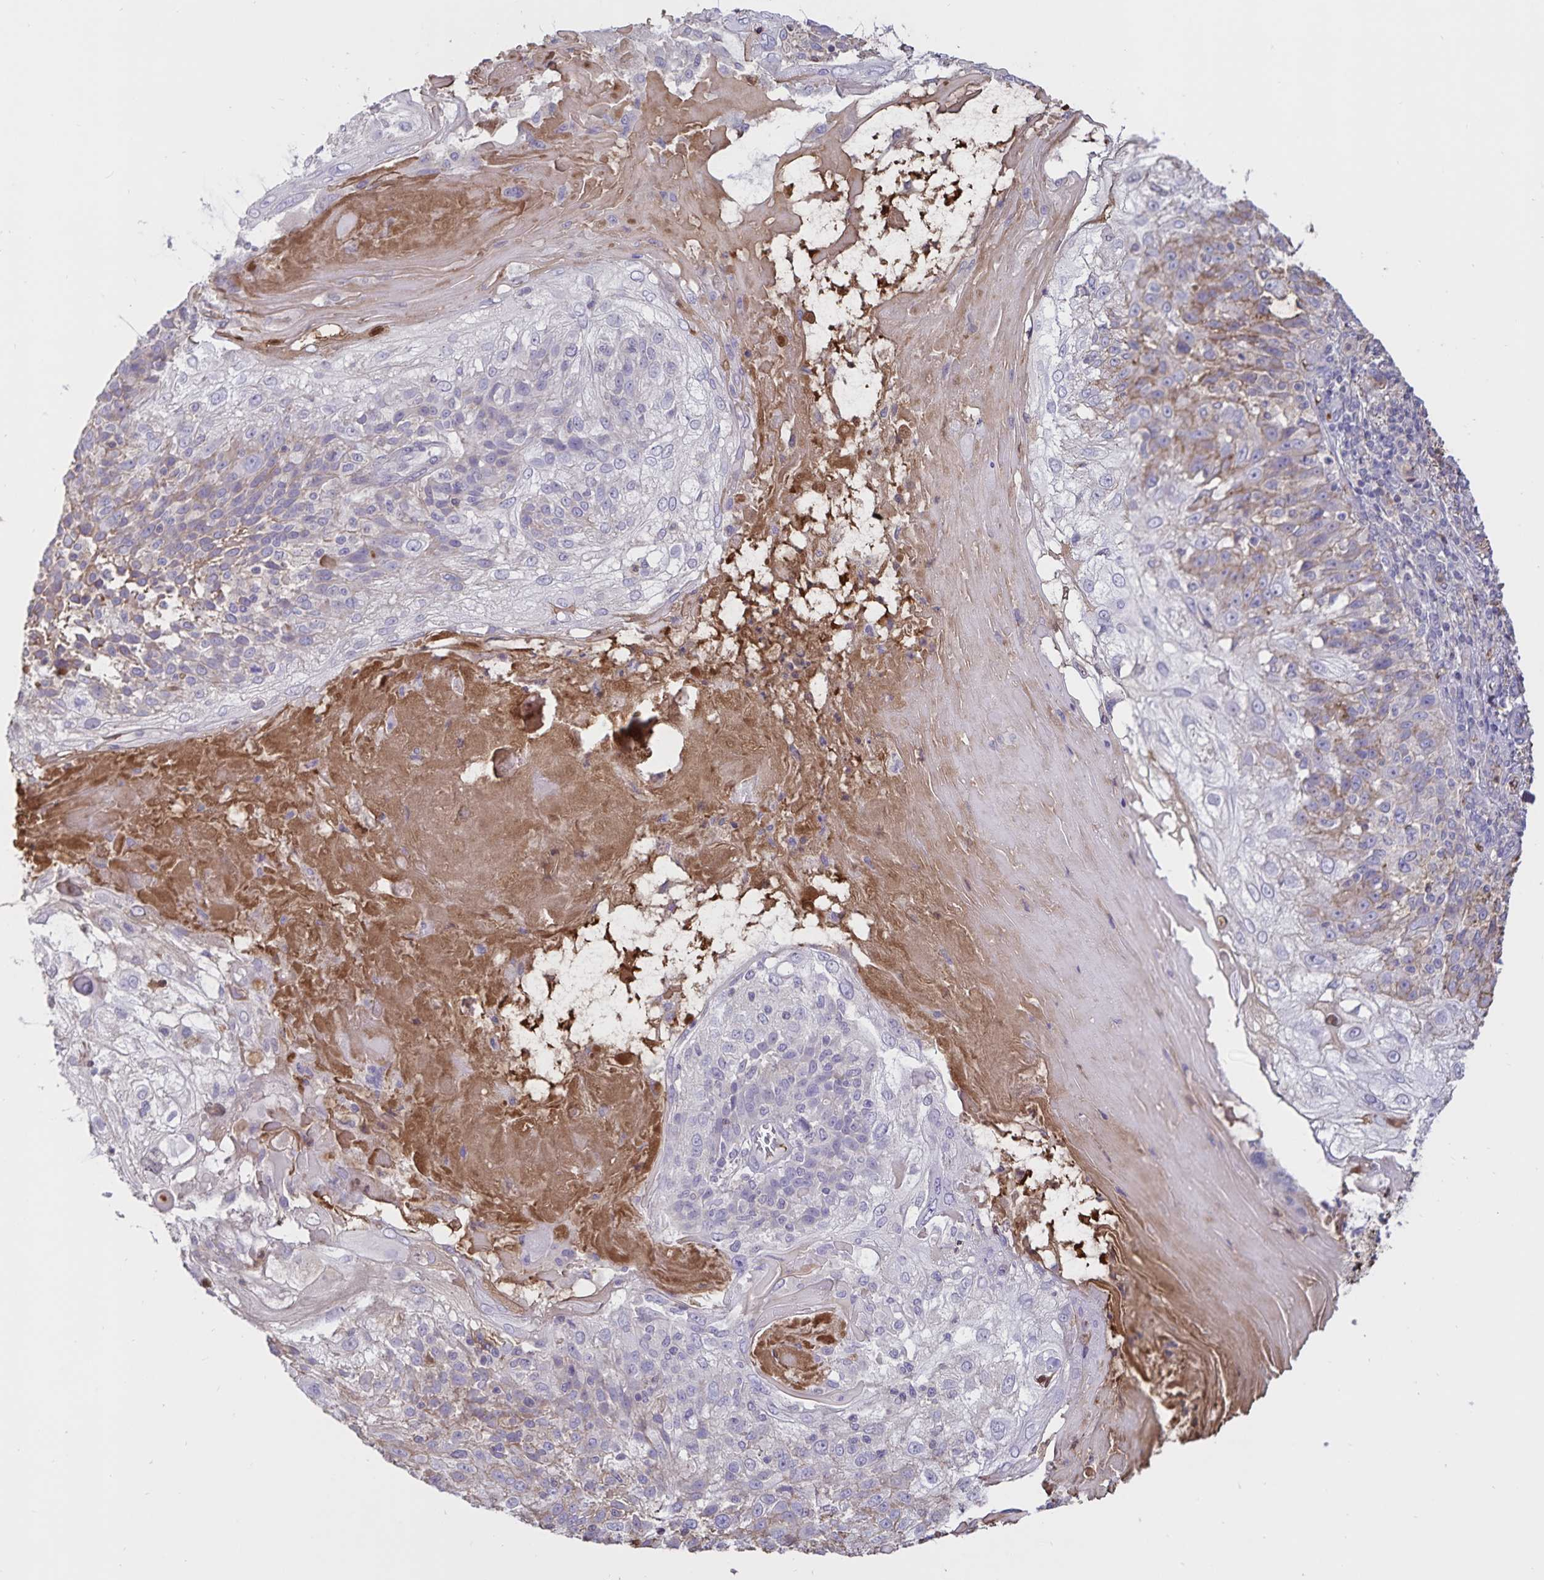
{"staining": {"intensity": "weak", "quantity": "<25%", "location": "cytoplasmic/membranous"}, "tissue": "skin cancer", "cell_type": "Tumor cells", "image_type": "cancer", "snomed": [{"axis": "morphology", "description": "Normal tissue, NOS"}, {"axis": "morphology", "description": "Squamous cell carcinoma, NOS"}, {"axis": "topography", "description": "Skin"}], "caption": "Tumor cells are negative for brown protein staining in squamous cell carcinoma (skin).", "gene": "FGG", "patient": {"sex": "female", "age": 83}}